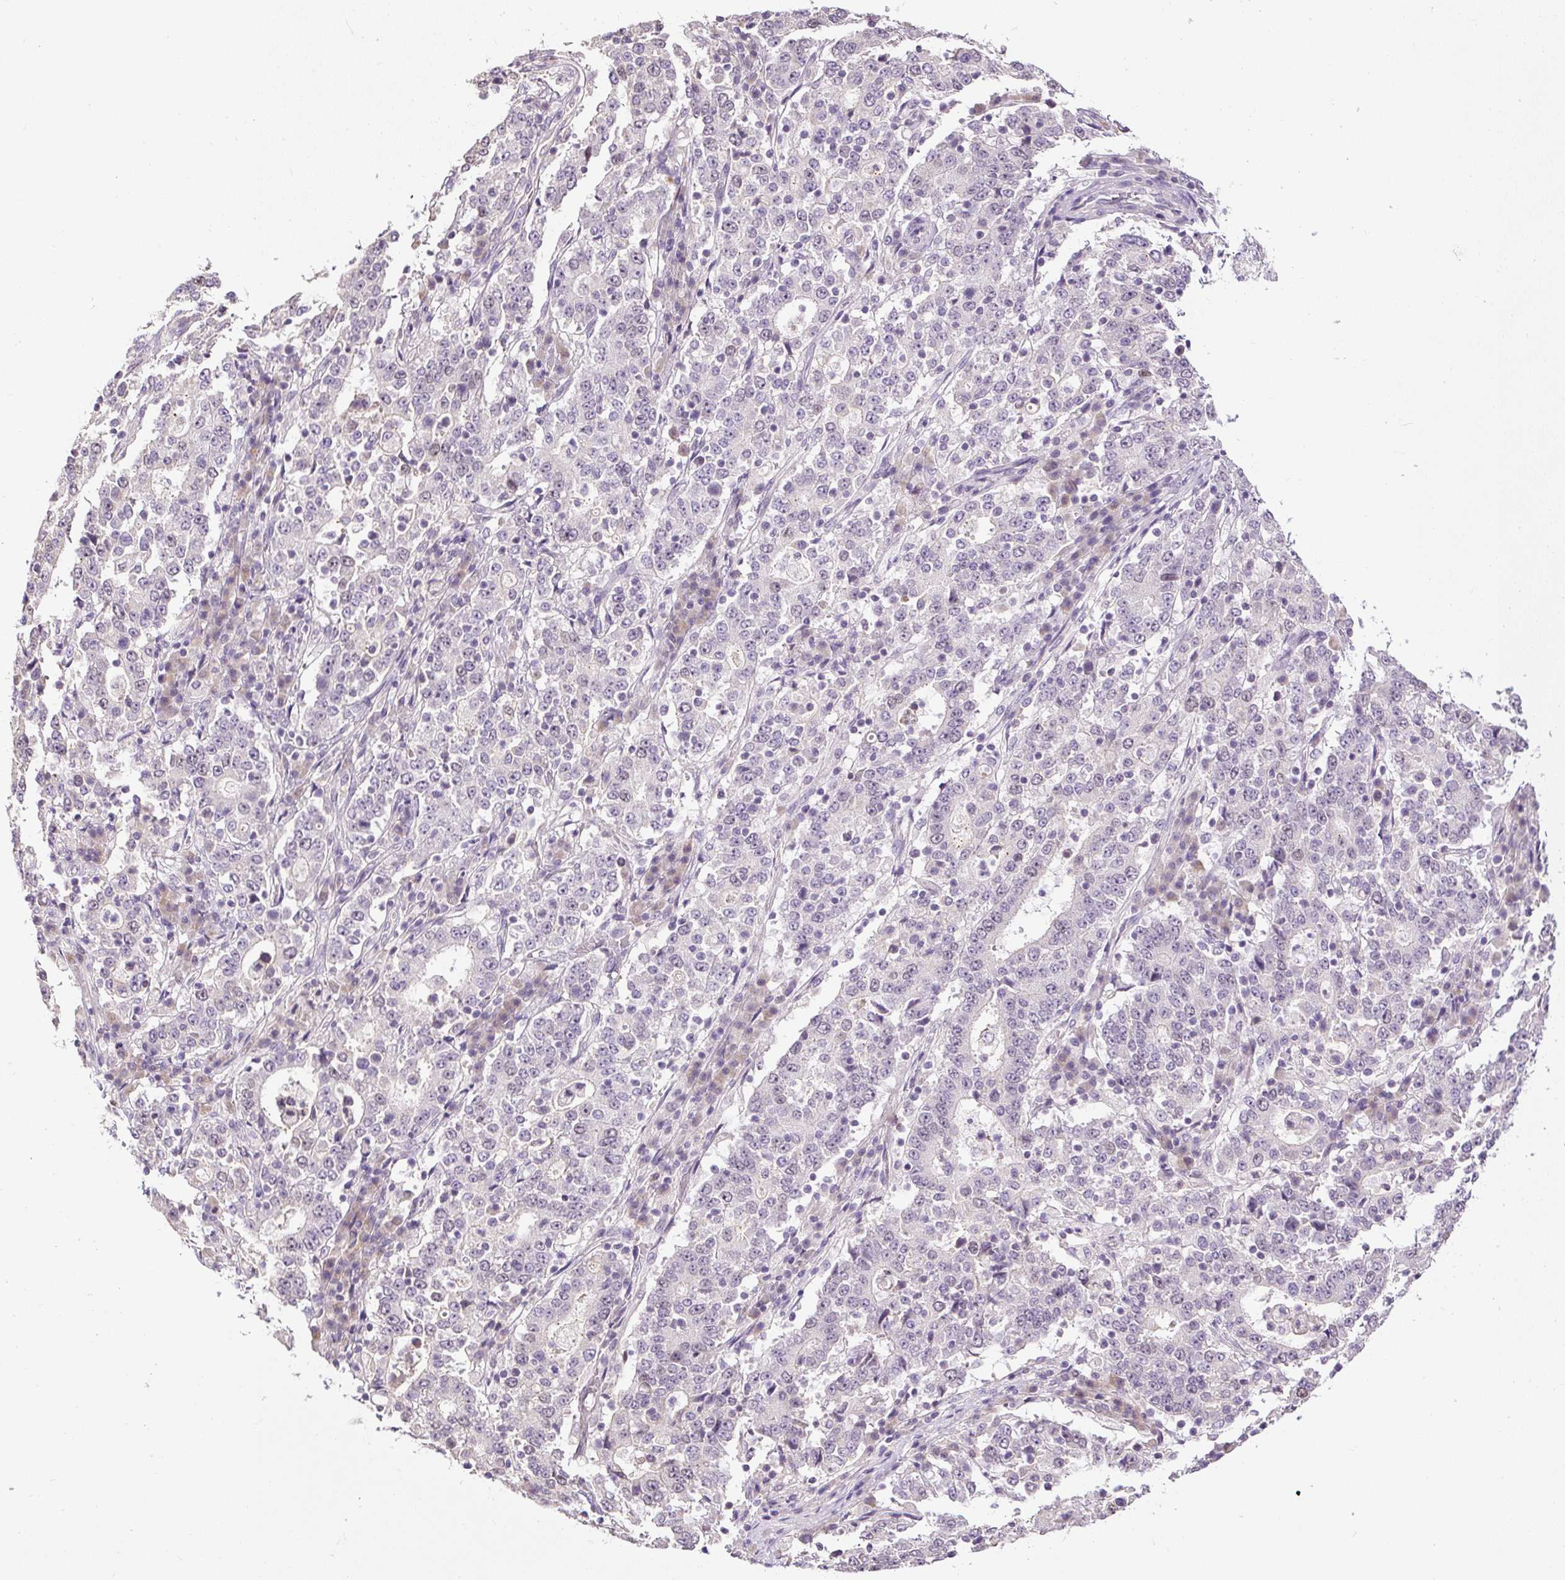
{"staining": {"intensity": "weak", "quantity": "<25%", "location": "nuclear"}, "tissue": "stomach cancer", "cell_type": "Tumor cells", "image_type": "cancer", "snomed": [{"axis": "morphology", "description": "Adenocarcinoma, NOS"}, {"axis": "topography", "description": "Stomach"}], "caption": "Immunohistochemical staining of human adenocarcinoma (stomach) demonstrates no significant positivity in tumor cells.", "gene": "RACGAP1", "patient": {"sex": "male", "age": 59}}